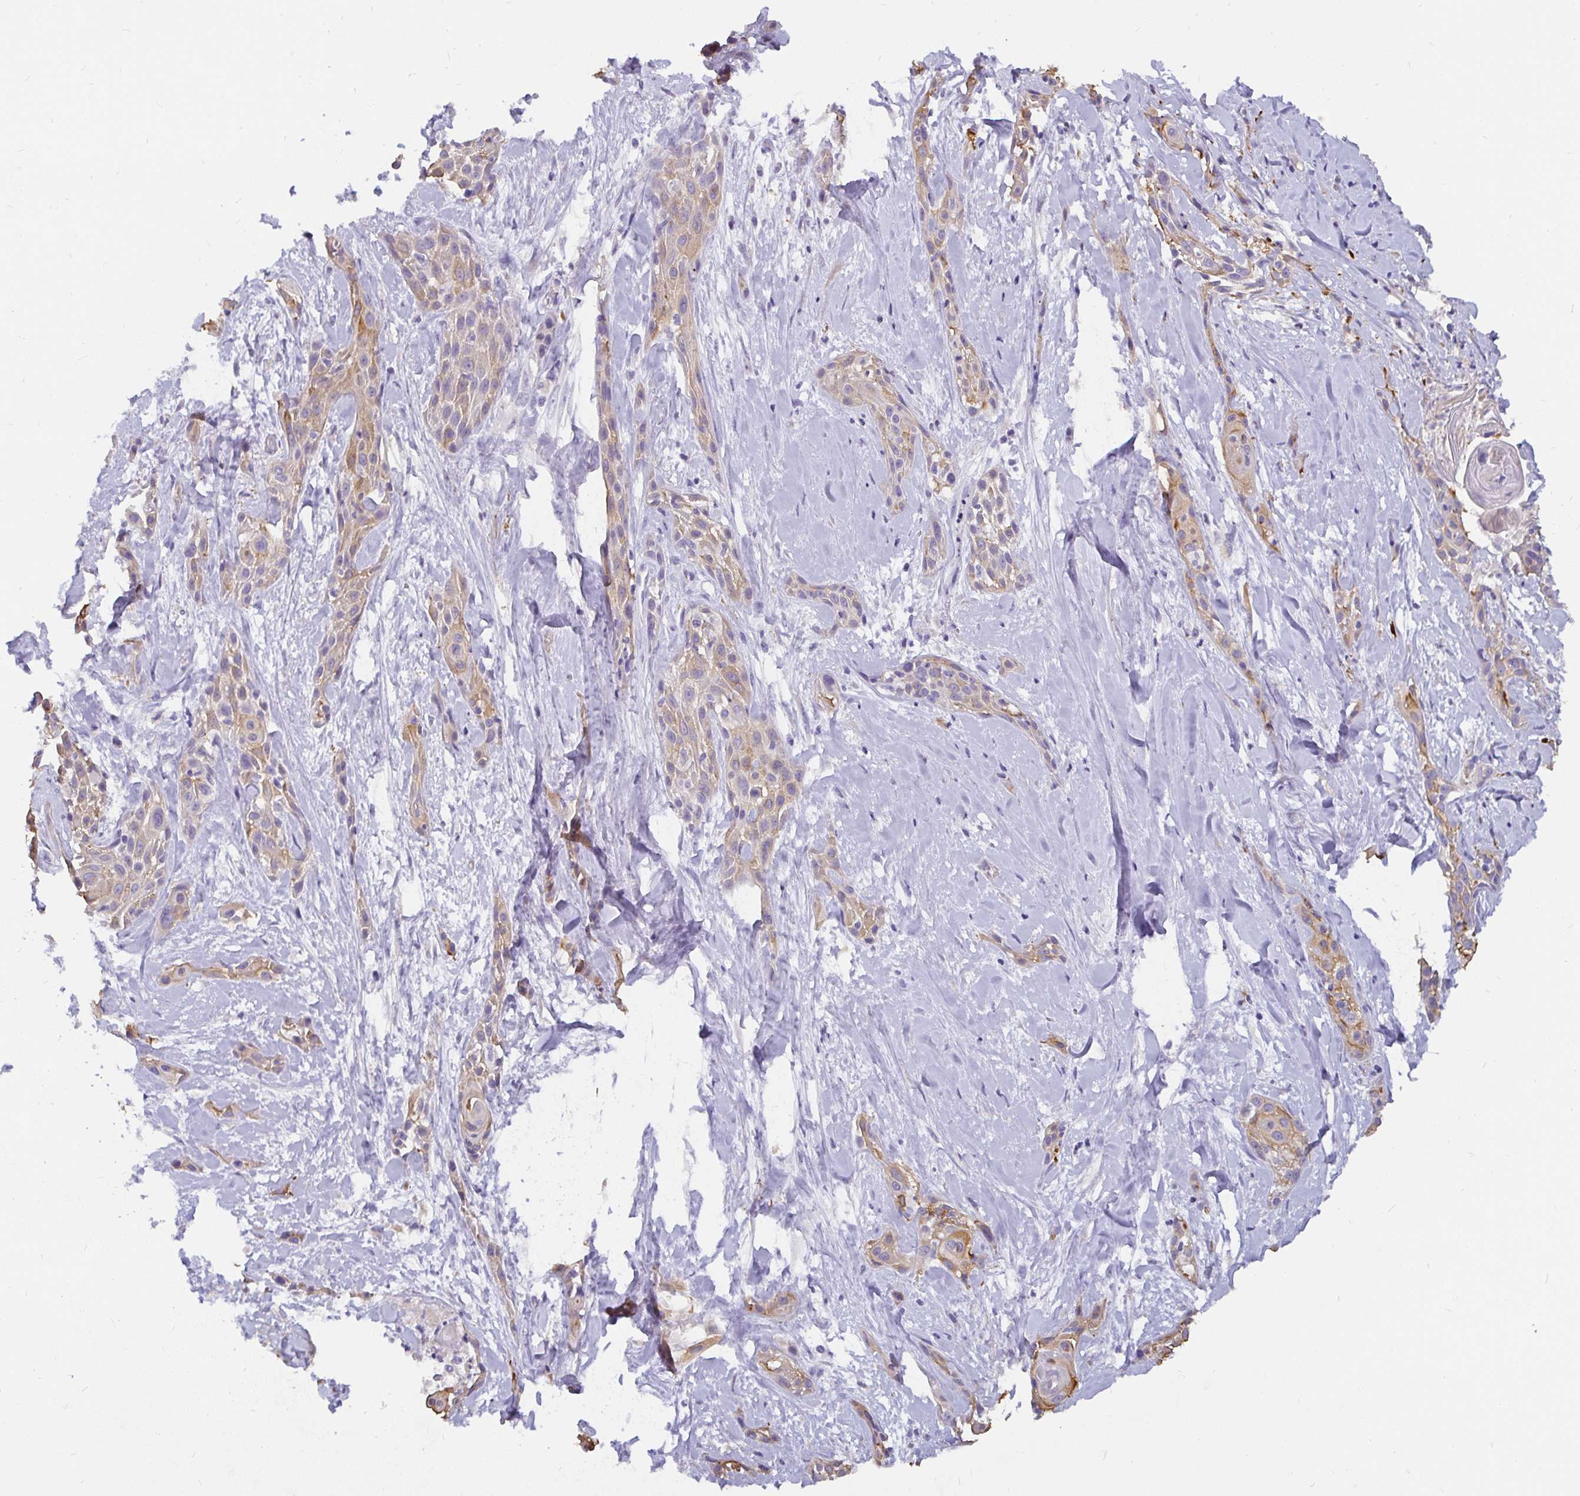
{"staining": {"intensity": "weak", "quantity": ">75%", "location": "cytoplasmic/membranous"}, "tissue": "skin cancer", "cell_type": "Tumor cells", "image_type": "cancer", "snomed": [{"axis": "morphology", "description": "Squamous cell carcinoma, NOS"}, {"axis": "topography", "description": "Skin"}, {"axis": "topography", "description": "Anal"}], "caption": "A photomicrograph of squamous cell carcinoma (skin) stained for a protein displays weak cytoplasmic/membranous brown staining in tumor cells.", "gene": "ADAMTS6", "patient": {"sex": "male", "age": 64}}